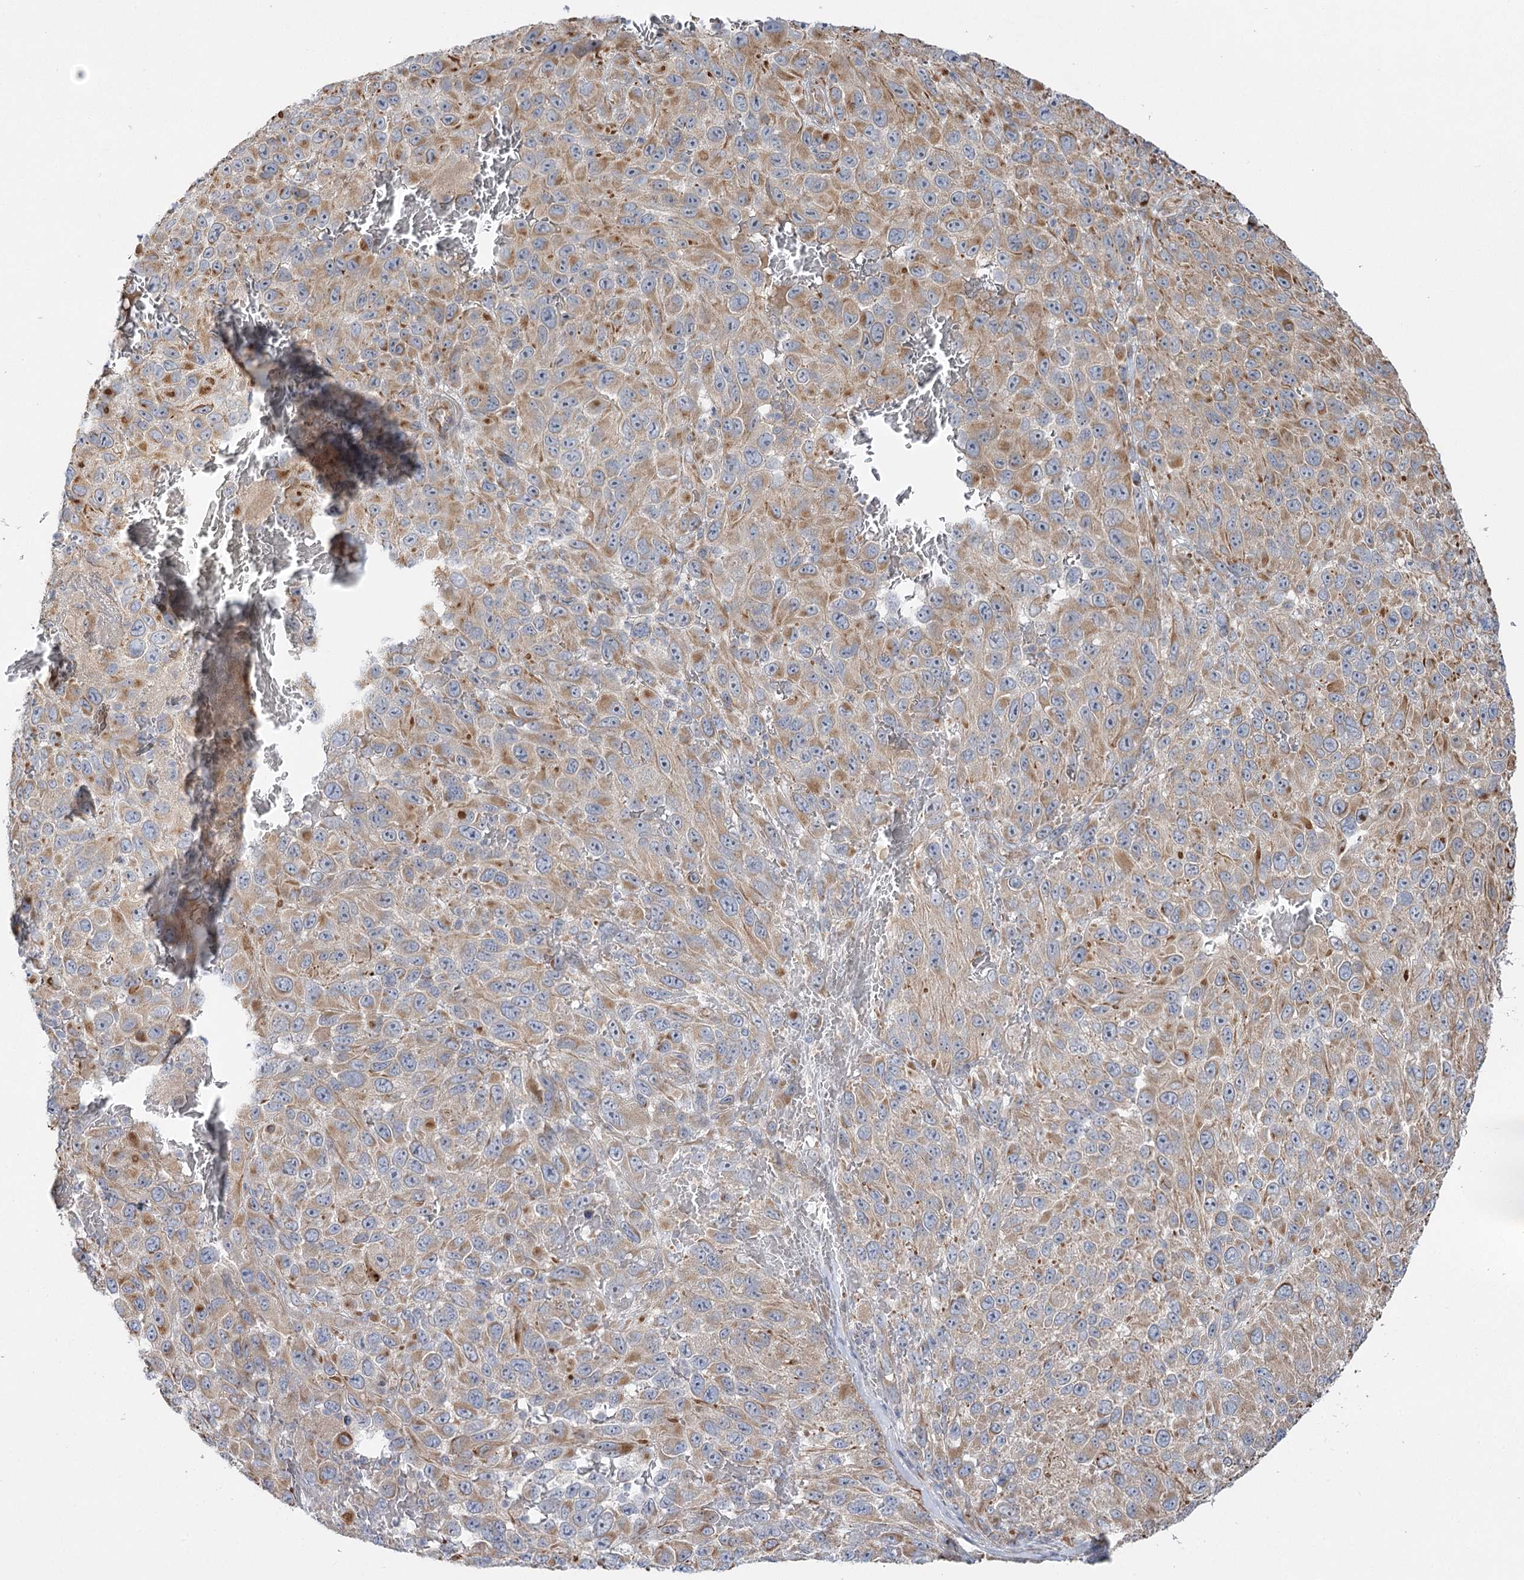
{"staining": {"intensity": "moderate", "quantity": ">75%", "location": "cytoplasmic/membranous"}, "tissue": "melanoma", "cell_type": "Tumor cells", "image_type": "cancer", "snomed": [{"axis": "morphology", "description": "Malignant melanoma, NOS"}, {"axis": "topography", "description": "Skin"}], "caption": "Immunohistochemistry (IHC) of human malignant melanoma displays medium levels of moderate cytoplasmic/membranous expression in about >75% of tumor cells.", "gene": "KIAA0825", "patient": {"sex": "female", "age": 96}}